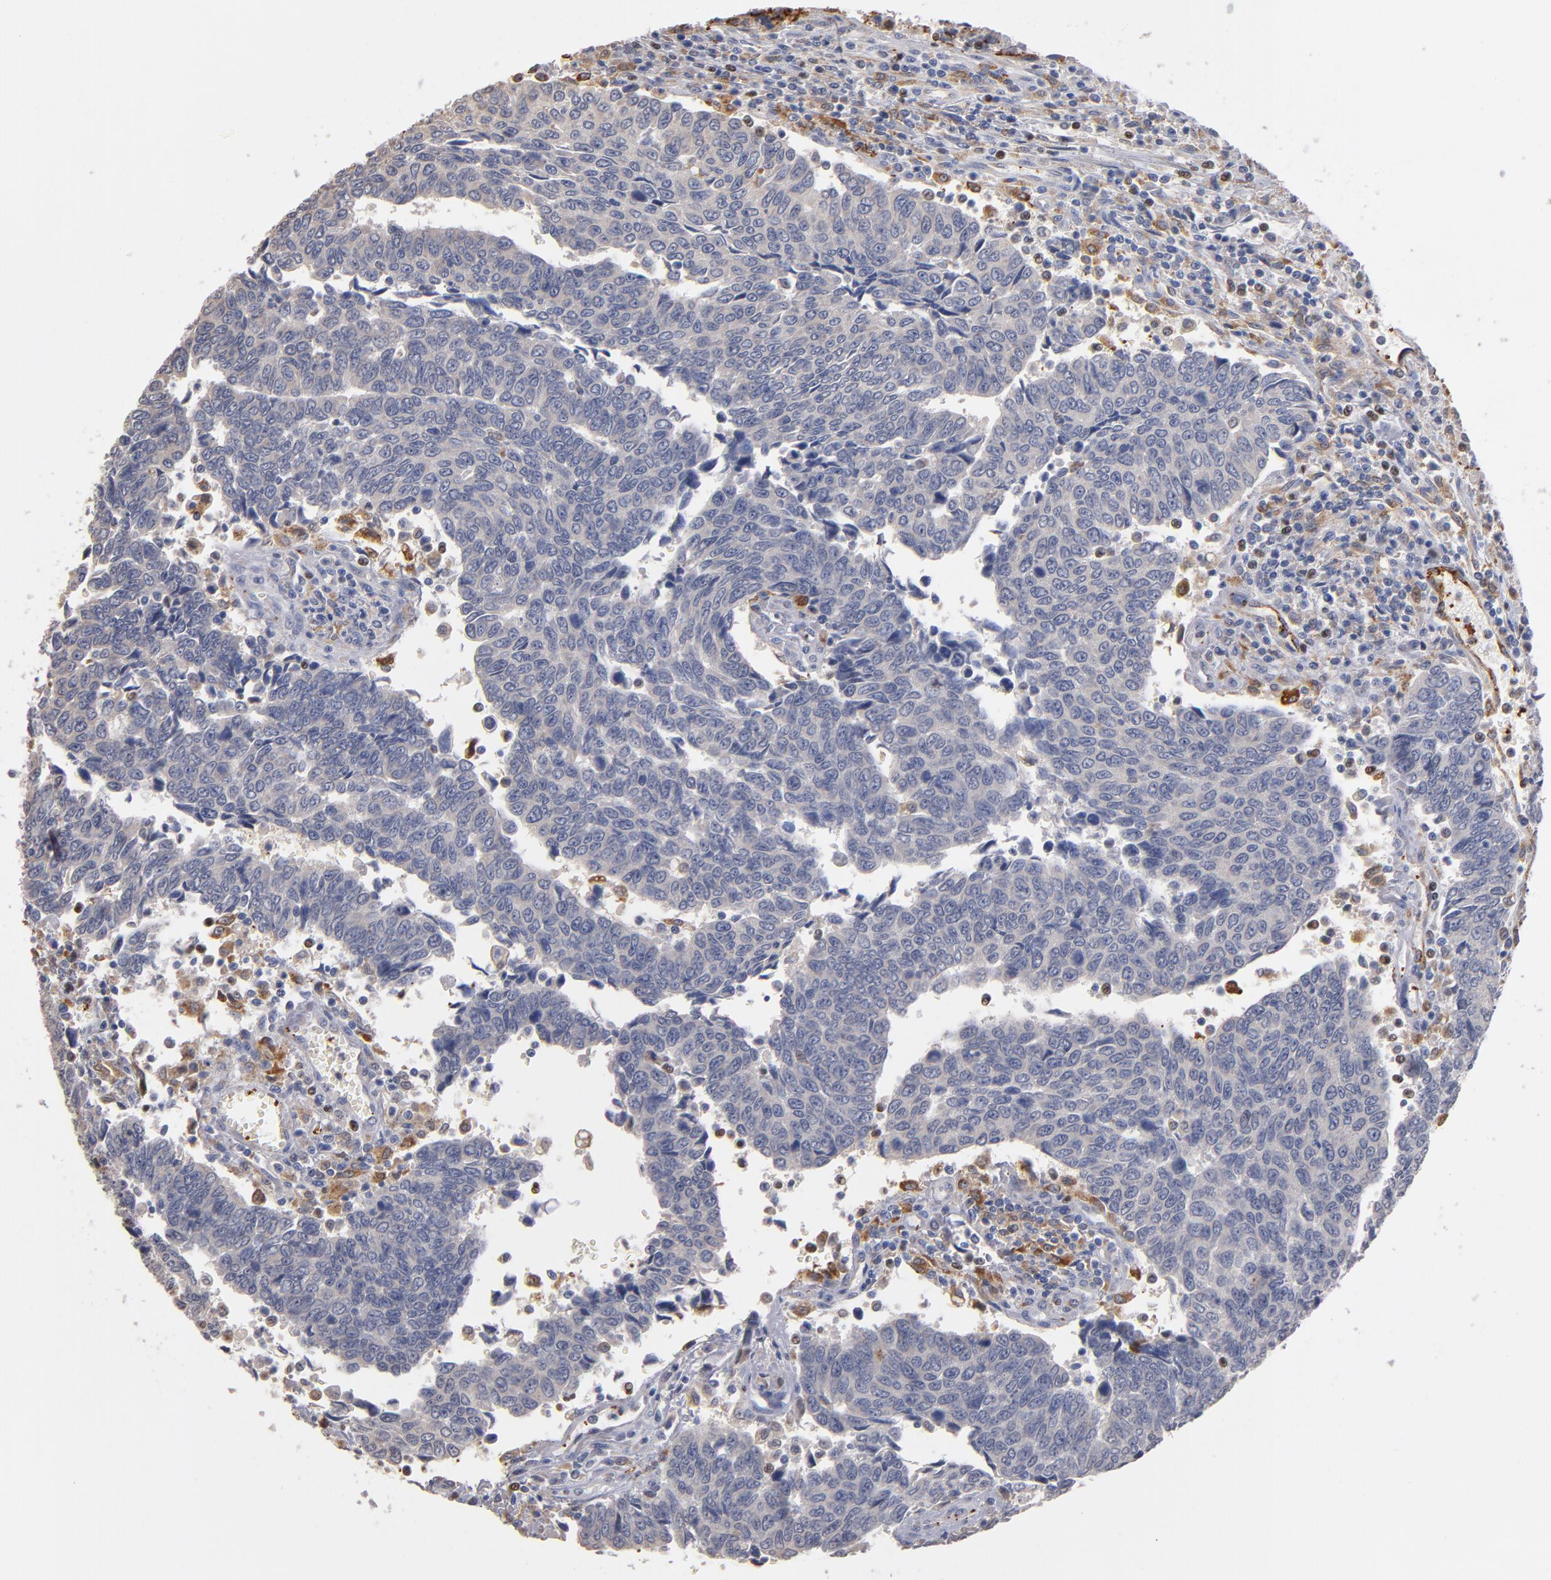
{"staining": {"intensity": "negative", "quantity": "none", "location": "none"}, "tissue": "urothelial cancer", "cell_type": "Tumor cells", "image_type": "cancer", "snomed": [{"axis": "morphology", "description": "Urothelial carcinoma, High grade"}, {"axis": "topography", "description": "Urinary bladder"}], "caption": "Immunohistochemistry (IHC) of human high-grade urothelial carcinoma demonstrates no expression in tumor cells.", "gene": "SELP", "patient": {"sex": "male", "age": 86}}